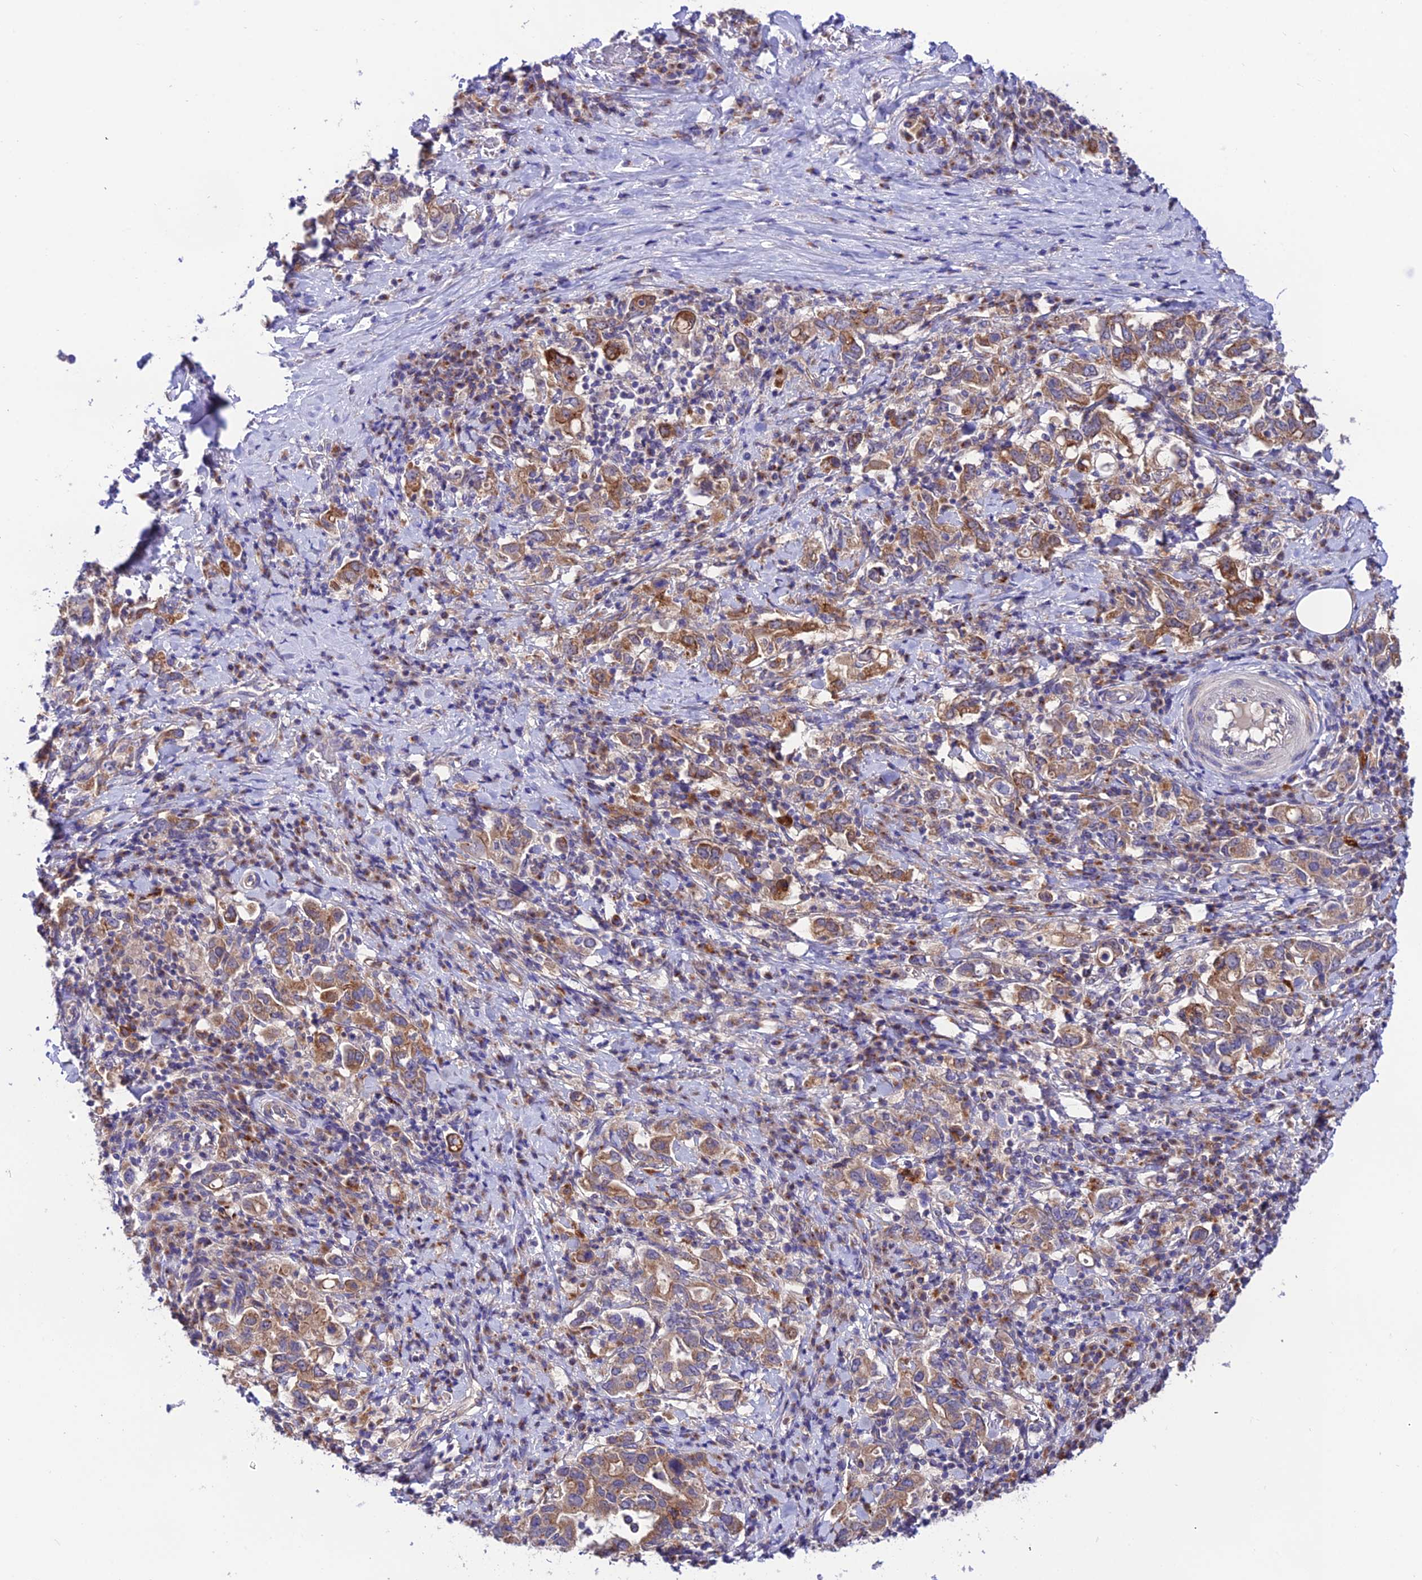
{"staining": {"intensity": "moderate", "quantity": ">75%", "location": "cytoplasmic/membranous"}, "tissue": "stomach cancer", "cell_type": "Tumor cells", "image_type": "cancer", "snomed": [{"axis": "morphology", "description": "Adenocarcinoma, NOS"}, {"axis": "topography", "description": "Stomach, upper"}, {"axis": "topography", "description": "Stomach"}], "caption": "Moderate cytoplasmic/membranous positivity is identified in about >75% of tumor cells in stomach cancer. Using DAB (brown) and hematoxylin (blue) stains, captured at high magnification using brightfield microscopy.", "gene": "LACTB2", "patient": {"sex": "male", "age": 62}}